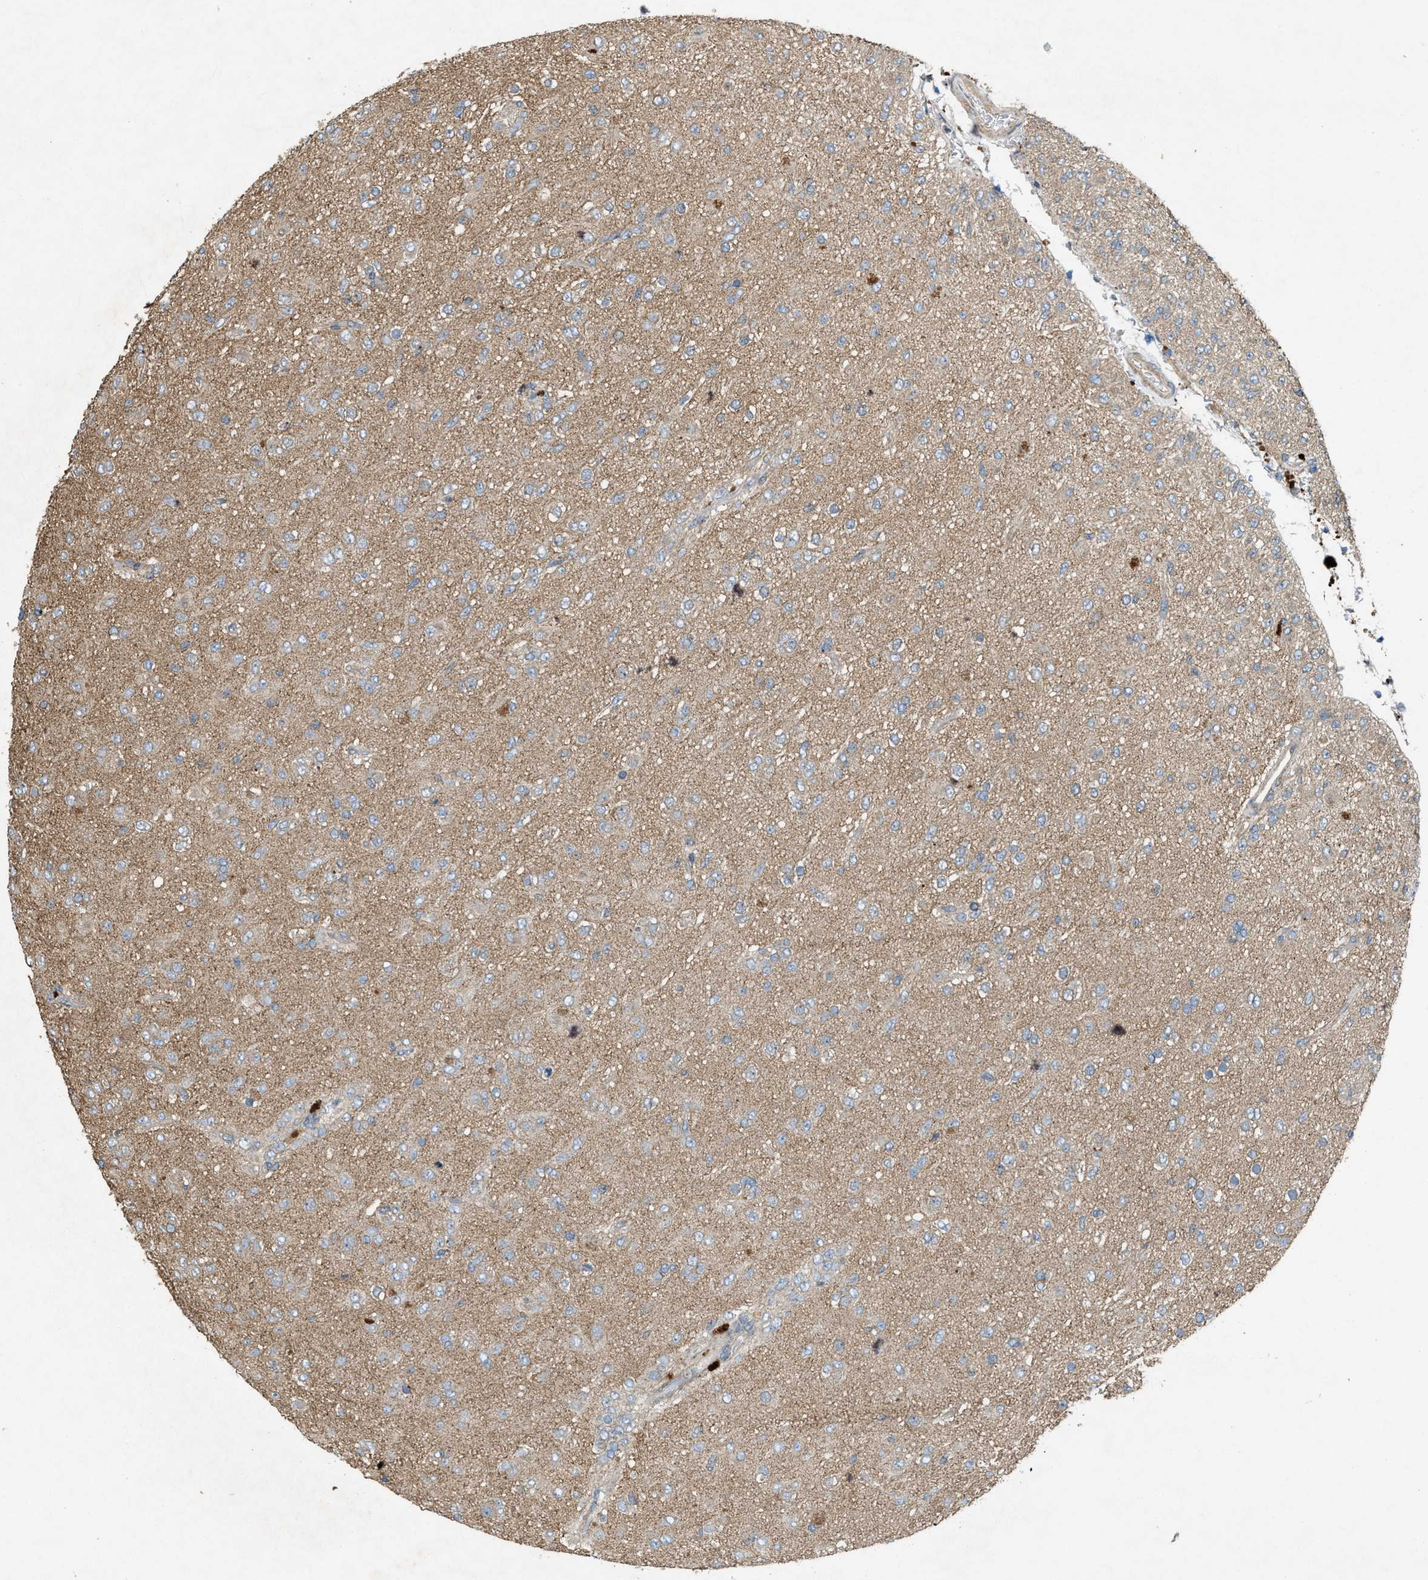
{"staining": {"intensity": "weak", "quantity": "<25%", "location": "cytoplasmic/membranous"}, "tissue": "glioma", "cell_type": "Tumor cells", "image_type": "cancer", "snomed": [{"axis": "morphology", "description": "Glioma, malignant, Low grade"}, {"axis": "topography", "description": "Brain"}], "caption": "Immunohistochemistry of low-grade glioma (malignant) shows no staining in tumor cells.", "gene": "PDP2", "patient": {"sex": "male", "age": 65}}